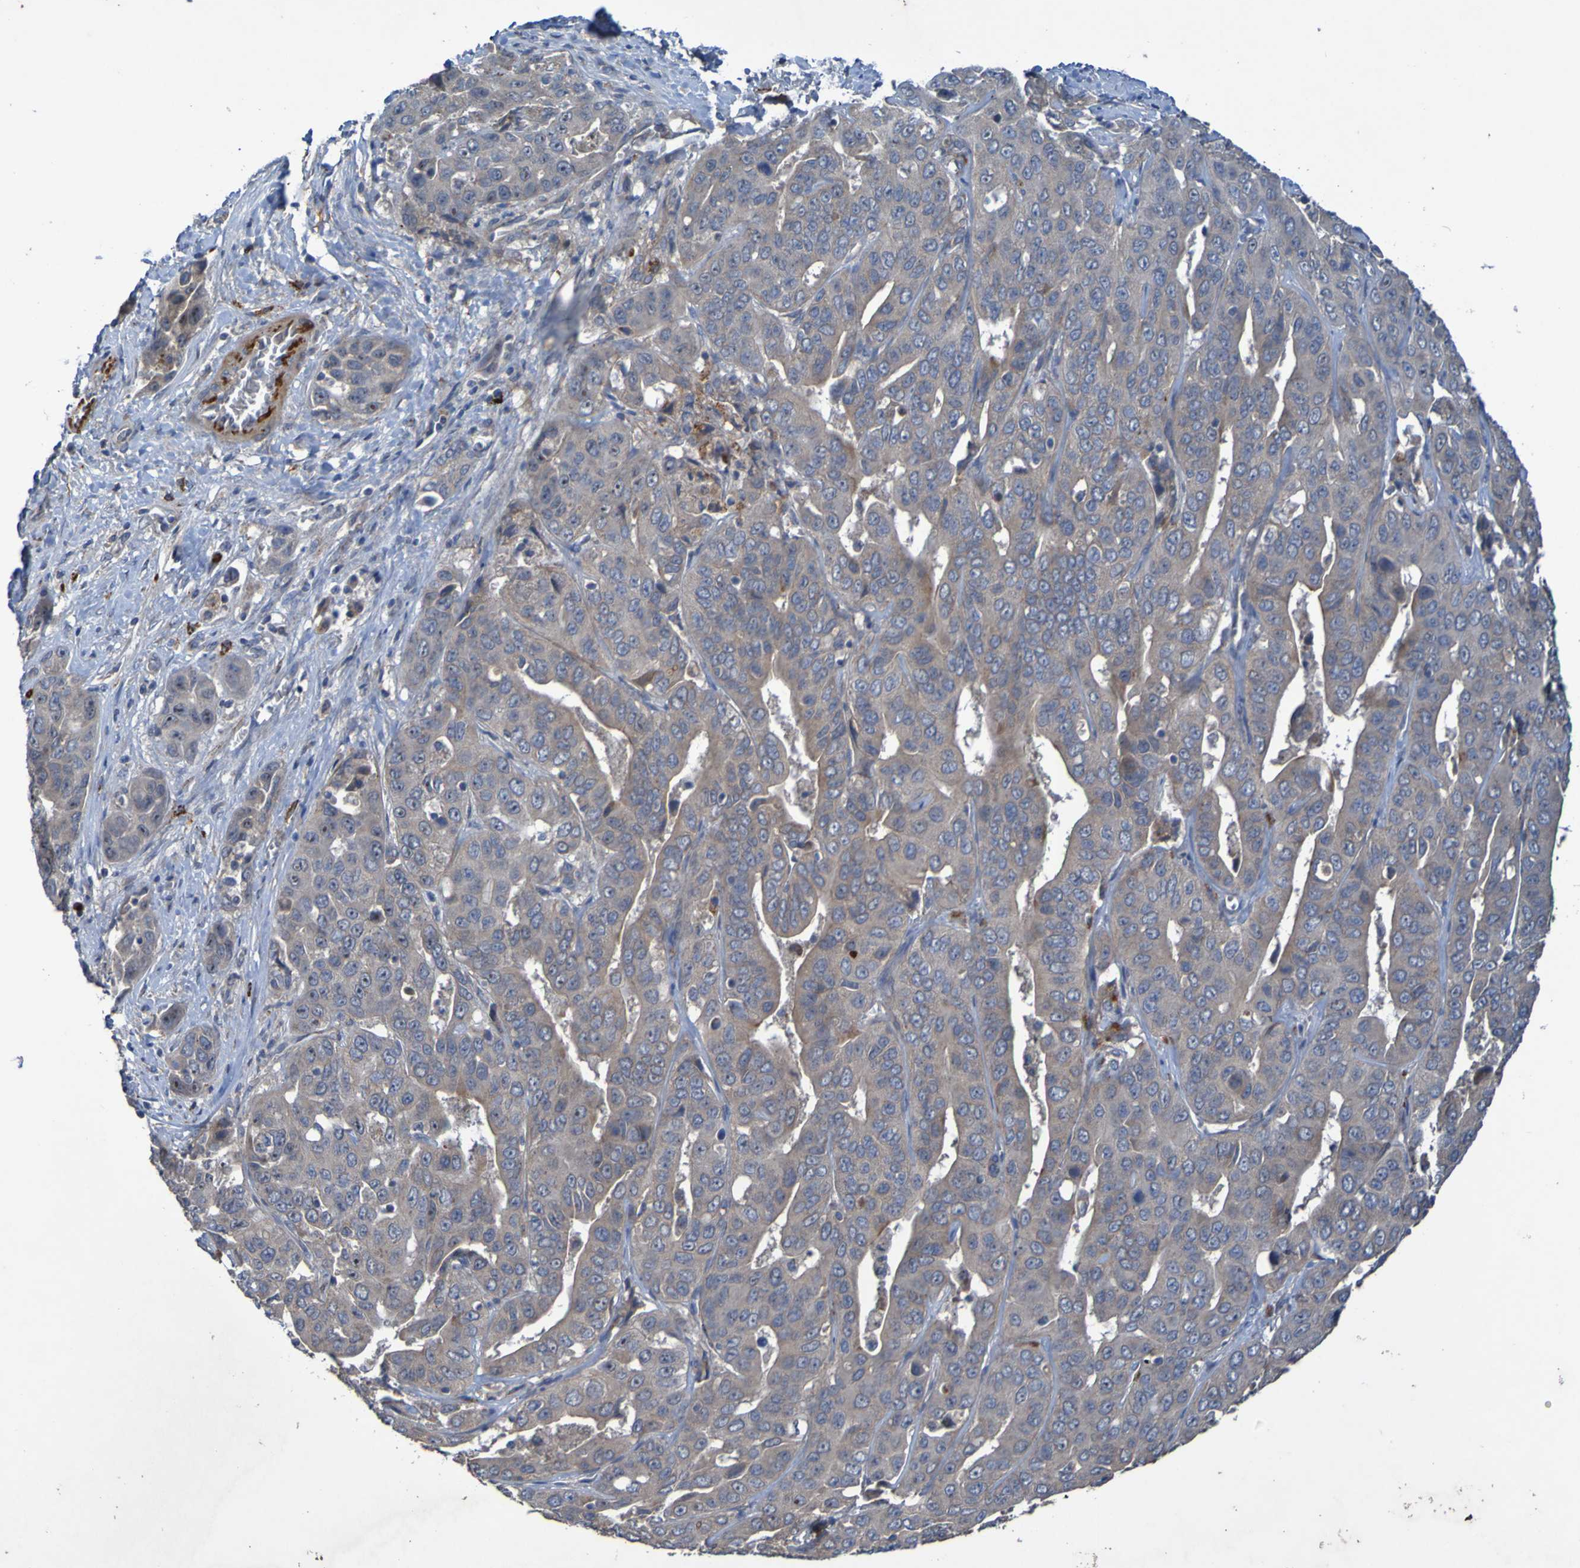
{"staining": {"intensity": "weak", "quantity": ">75%", "location": "cytoplasmic/membranous"}, "tissue": "liver cancer", "cell_type": "Tumor cells", "image_type": "cancer", "snomed": [{"axis": "morphology", "description": "Cholangiocarcinoma"}, {"axis": "topography", "description": "Liver"}], "caption": "Immunohistochemistry (DAB) staining of human cholangiocarcinoma (liver) exhibits weak cytoplasmic/membranous protein positivity in about >75% of tumor cells. (DAB IHC with brightfield microscopy, high magnification).", "gene": "ANGPT4", "patient": {"sex": "female", "age": 52}}